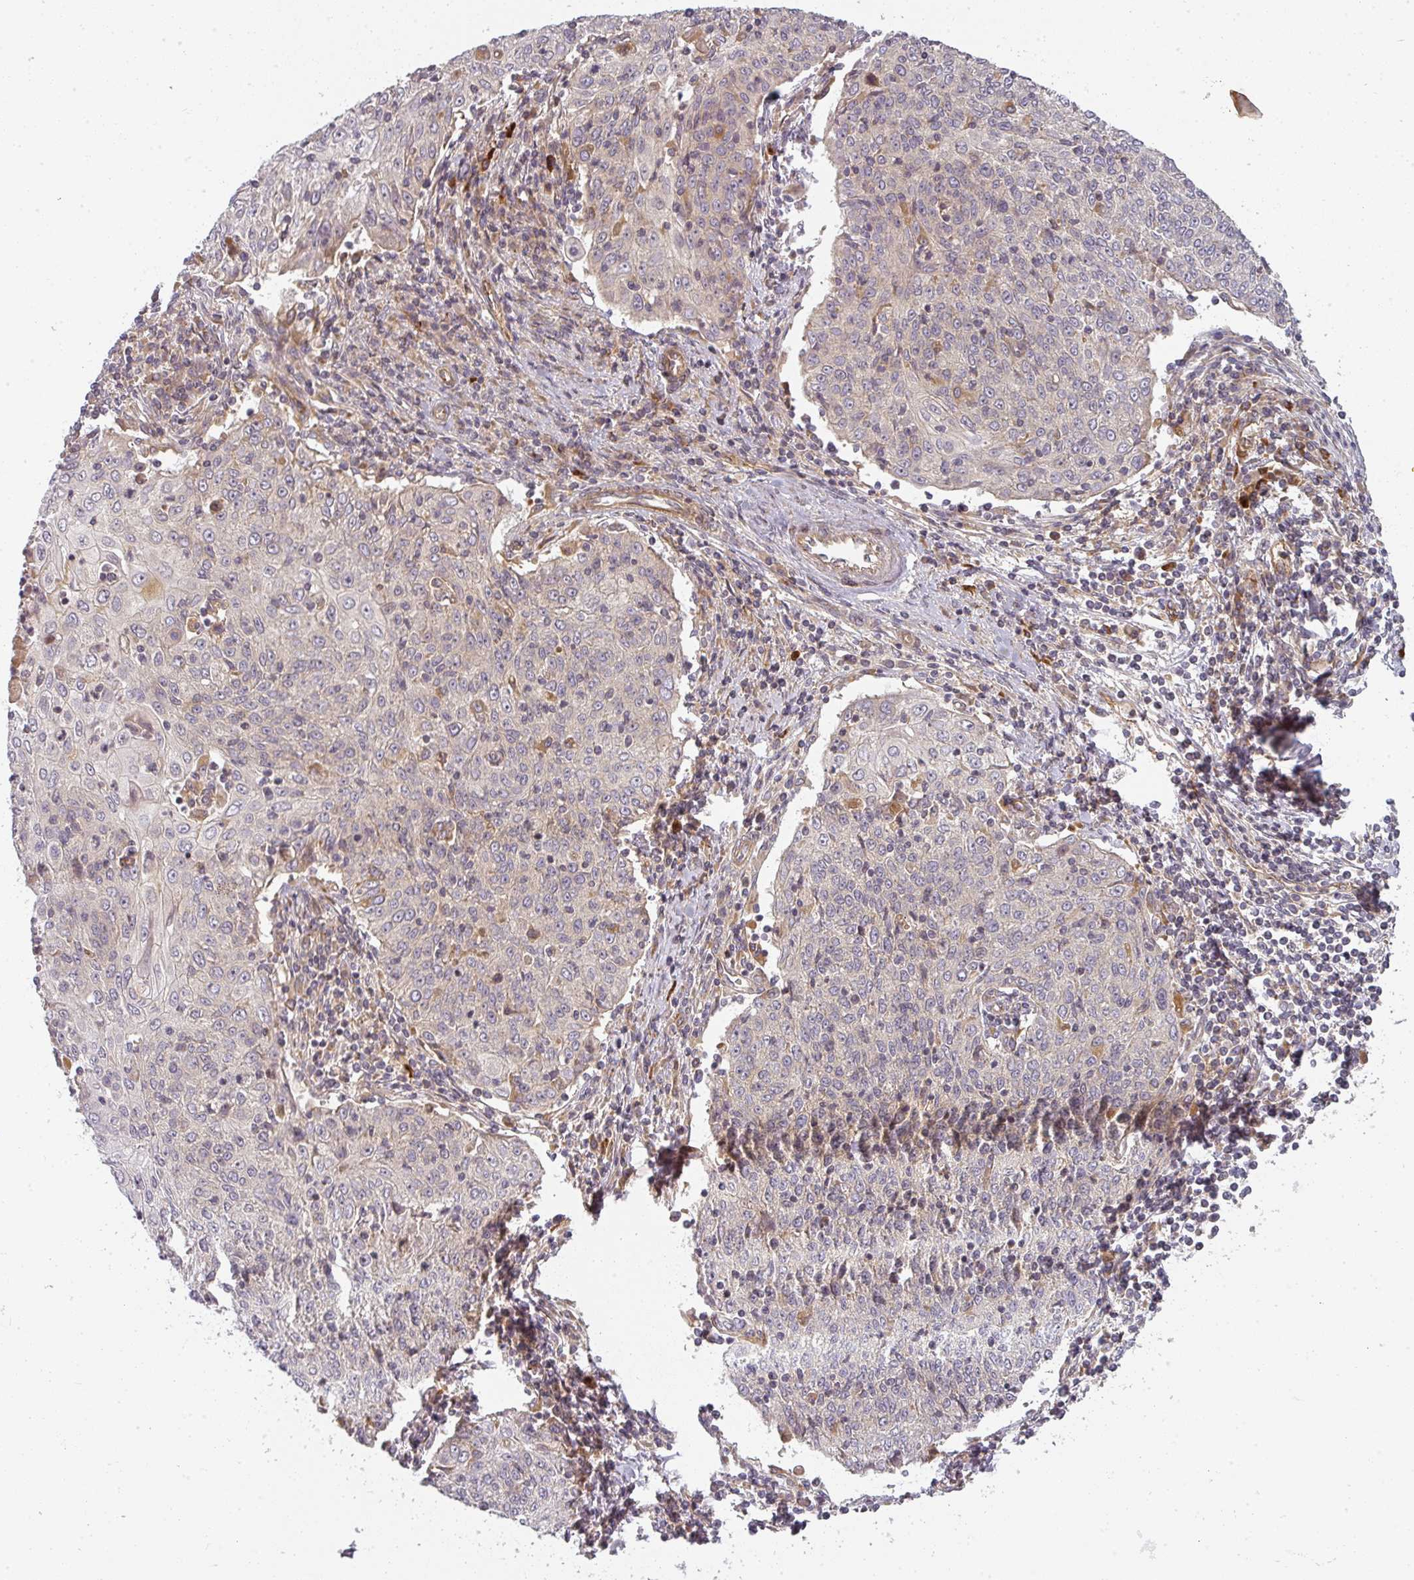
{"staining": {"intensity": "negative", "quantity": "none", "location": "none"}, "tissue": "cervical cancer", "cell_type": "Tumor cells", "image_type": "cancer", "snomed": [{"axis": "morphology", "description": "Squamous cell carcinoma, NOS"}, {"axis": "topography", "description": "Cervix"}], "caption": "Immunohistochemistry (IHC) histopathology image of neoplastic tissue: cervical squamous cell carcinoma stained with DAB displays no significant protein staining in tumor cells.", "gene": "CNOT1", "patient": {"sex": "female", "age": 48}}